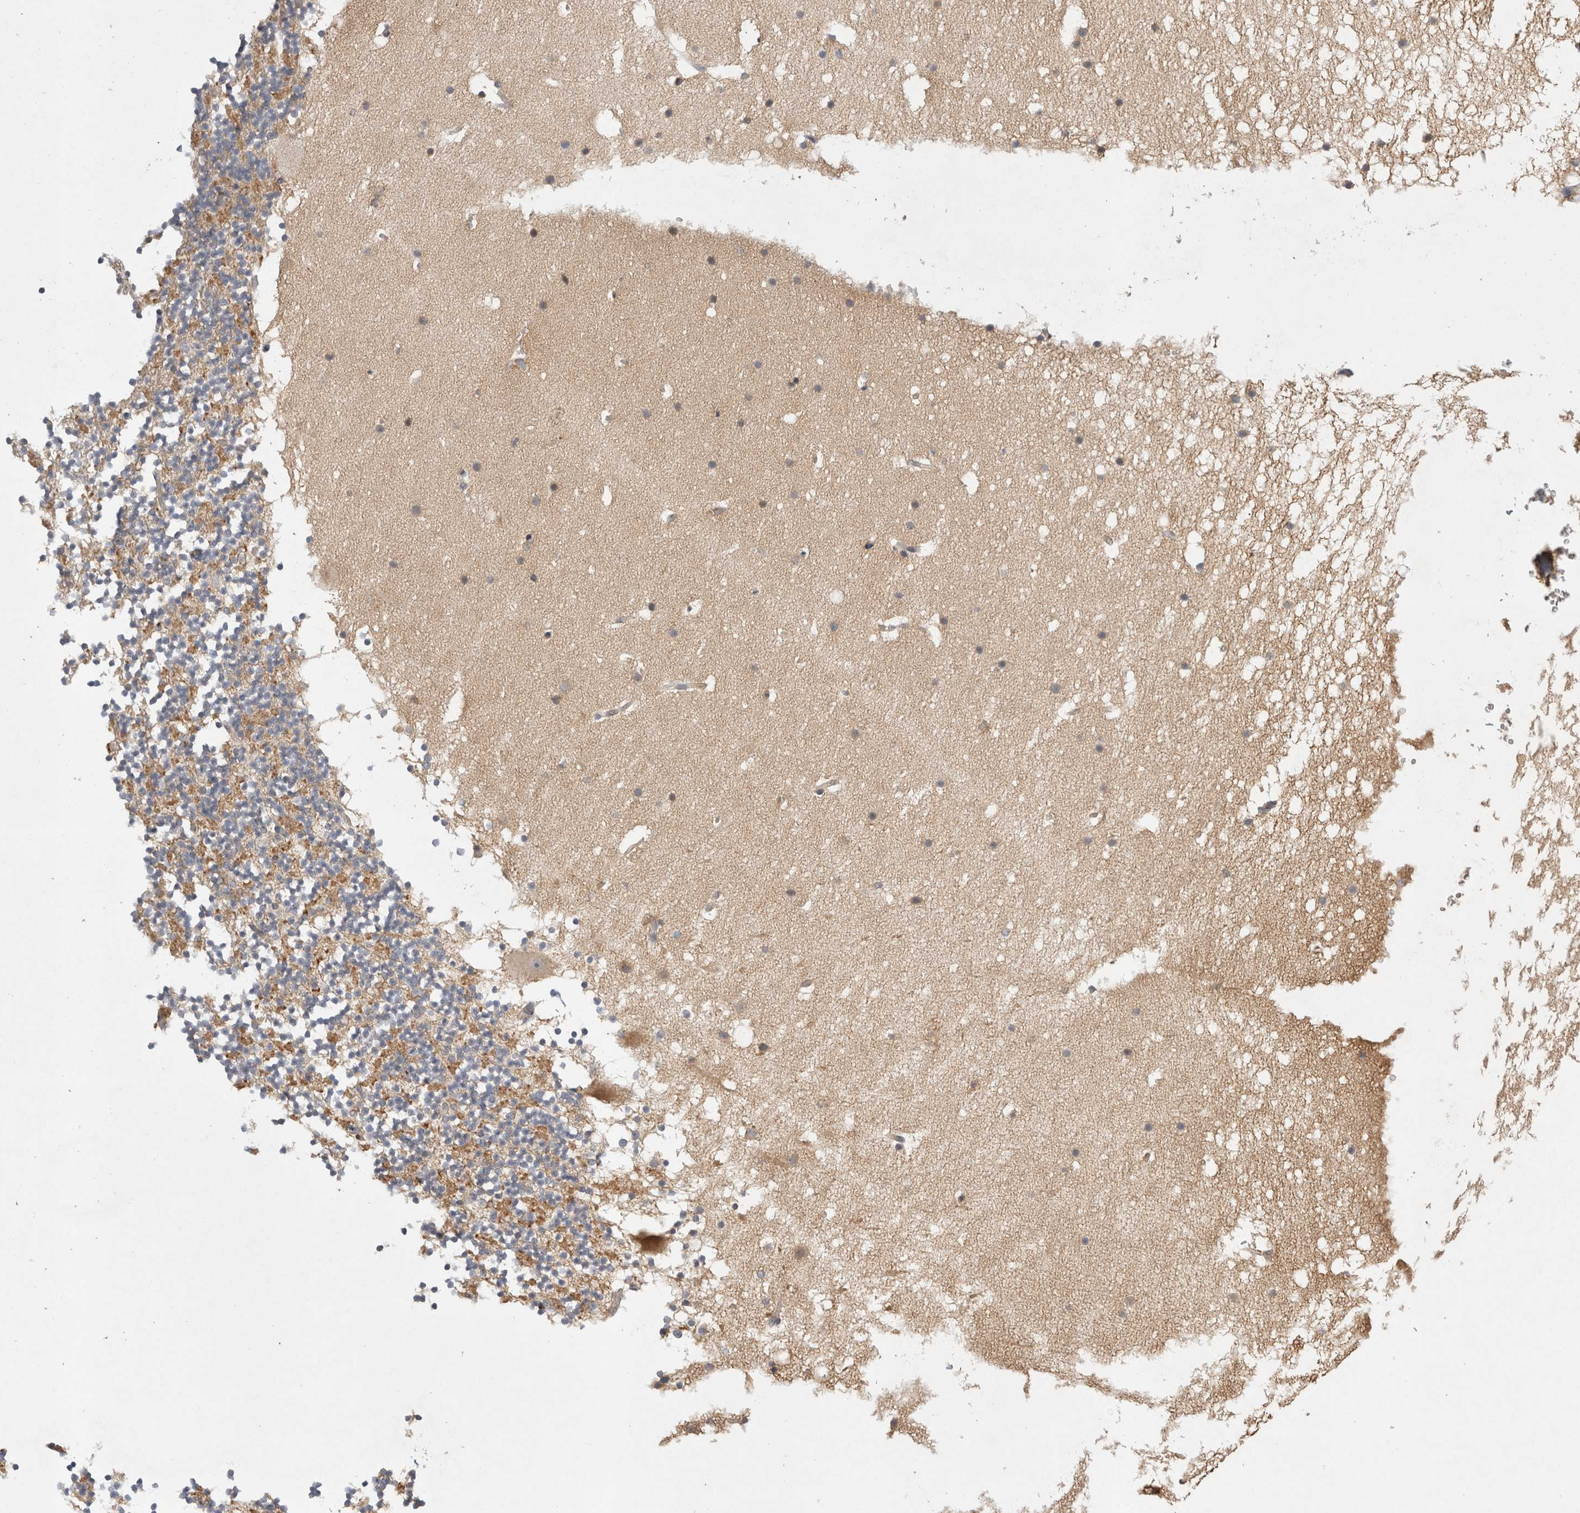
{"staining": {"intensity": "weak", "quantity": "<25%", "location": "cytoplasmic/membranous"}, "tissue": "cerebellum", "cell_type": "Cells in granular layer", "image_type": "normal", "snomed": [{"axis": "morphology", "description": "Normal tissue, NOS"}, {"axis": "topography", "description": "Cerebellum"}], "caption": "Histopathology image shows no significant protein staining in cells in granular layer of normal cerebellum. Nuclei are stained in blue.", "gene": "CDCA7L", "patient": {"sex": "male", "age": 57}}